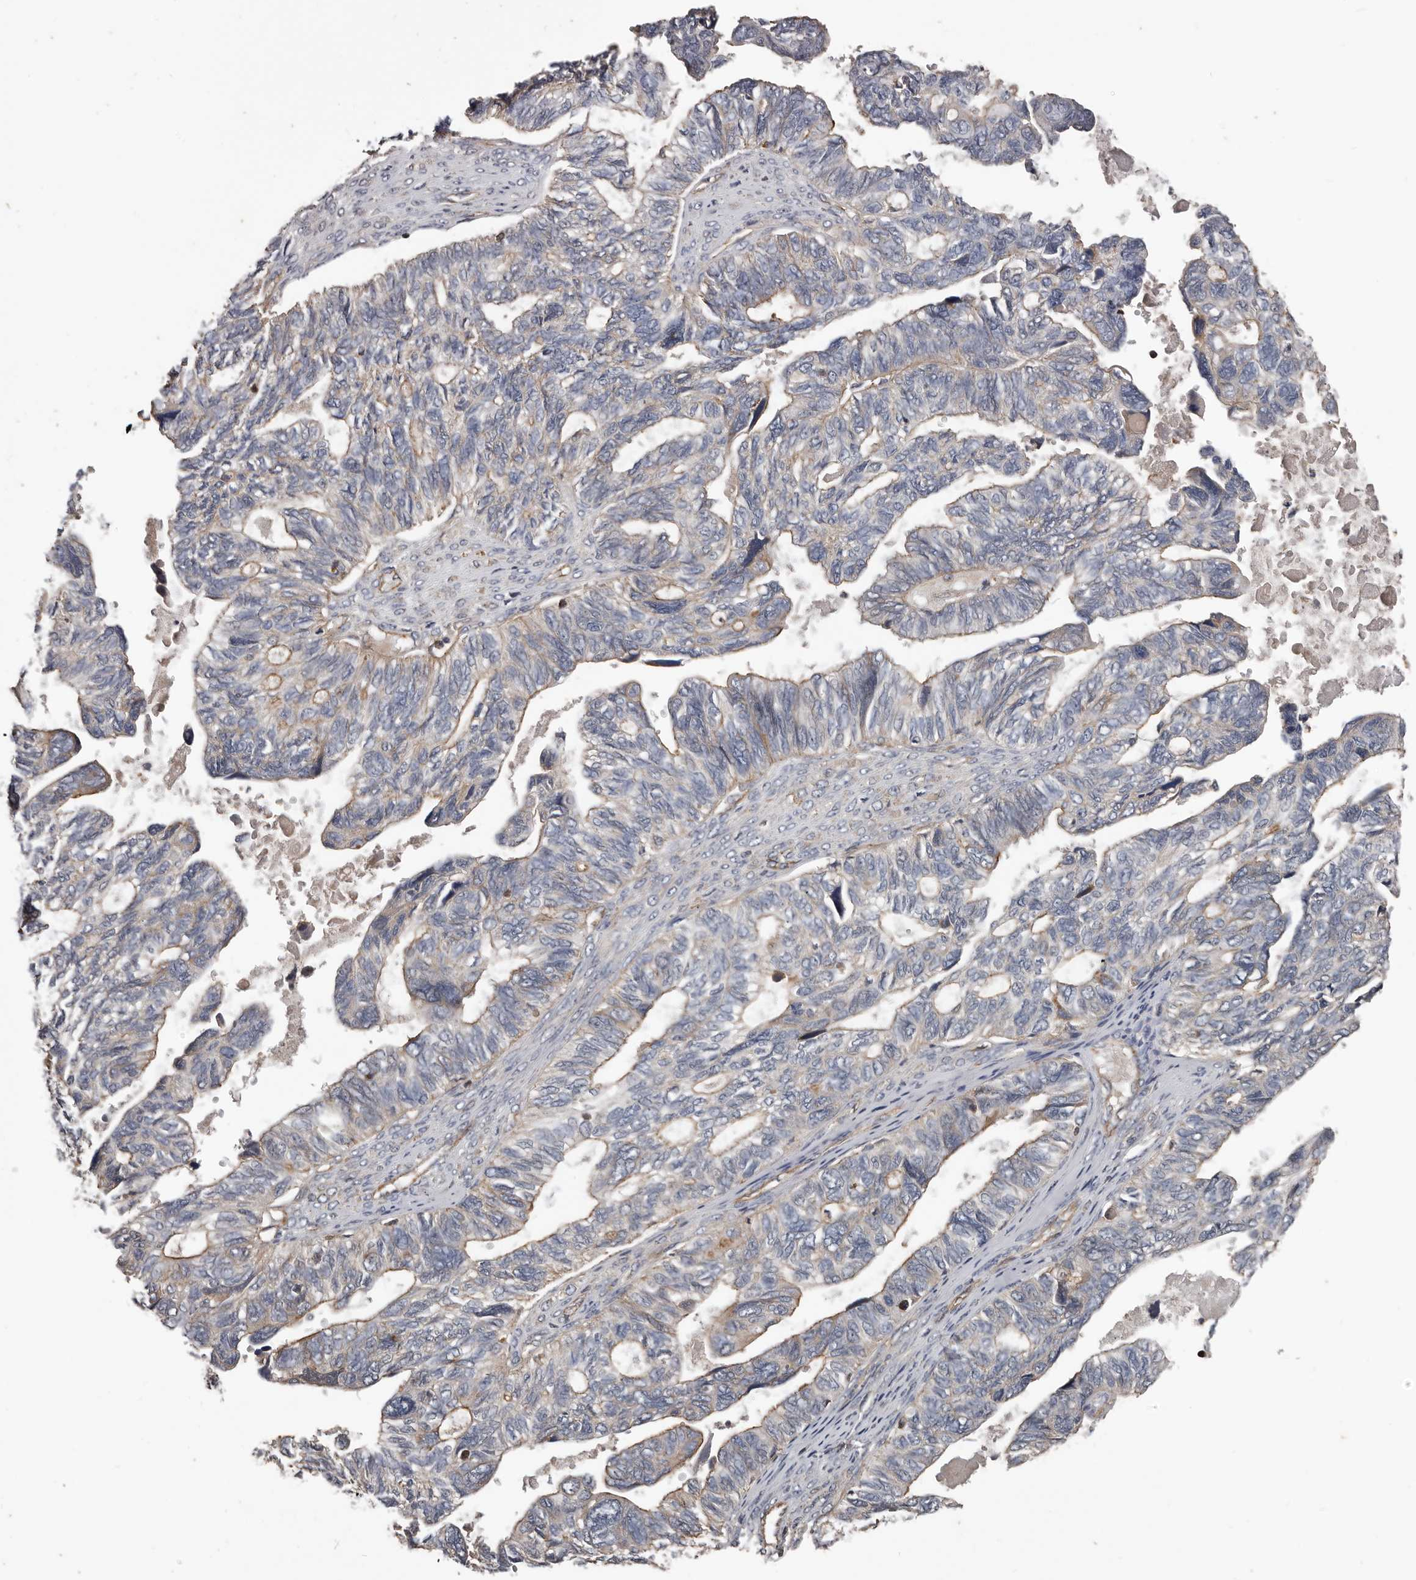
{"staining": {"intensity": "weak", "quantity": "25%-75%", "location": "cytoplasmic/membranous"}, "tissue": "ovarian cancer", "cell_type": "Tumor cells", "image_type": "cancer", "snomed": [{"axis": "morphology", "description": "Cystadenocarcinoma, serous, NOS"}, {"axis": "topography", "description": "Ovary"}], "caption": "A low amount of weak cytoplasmic/membranous expression is appreciated in about 25%-75% of tumor cells in serous cystadenocarcinoma (ovarian) tissue. (IHC, brightfield microscopy, high magnification).", "gene": "PNRC2", "patient": {"sex": "female", "age": 79}}